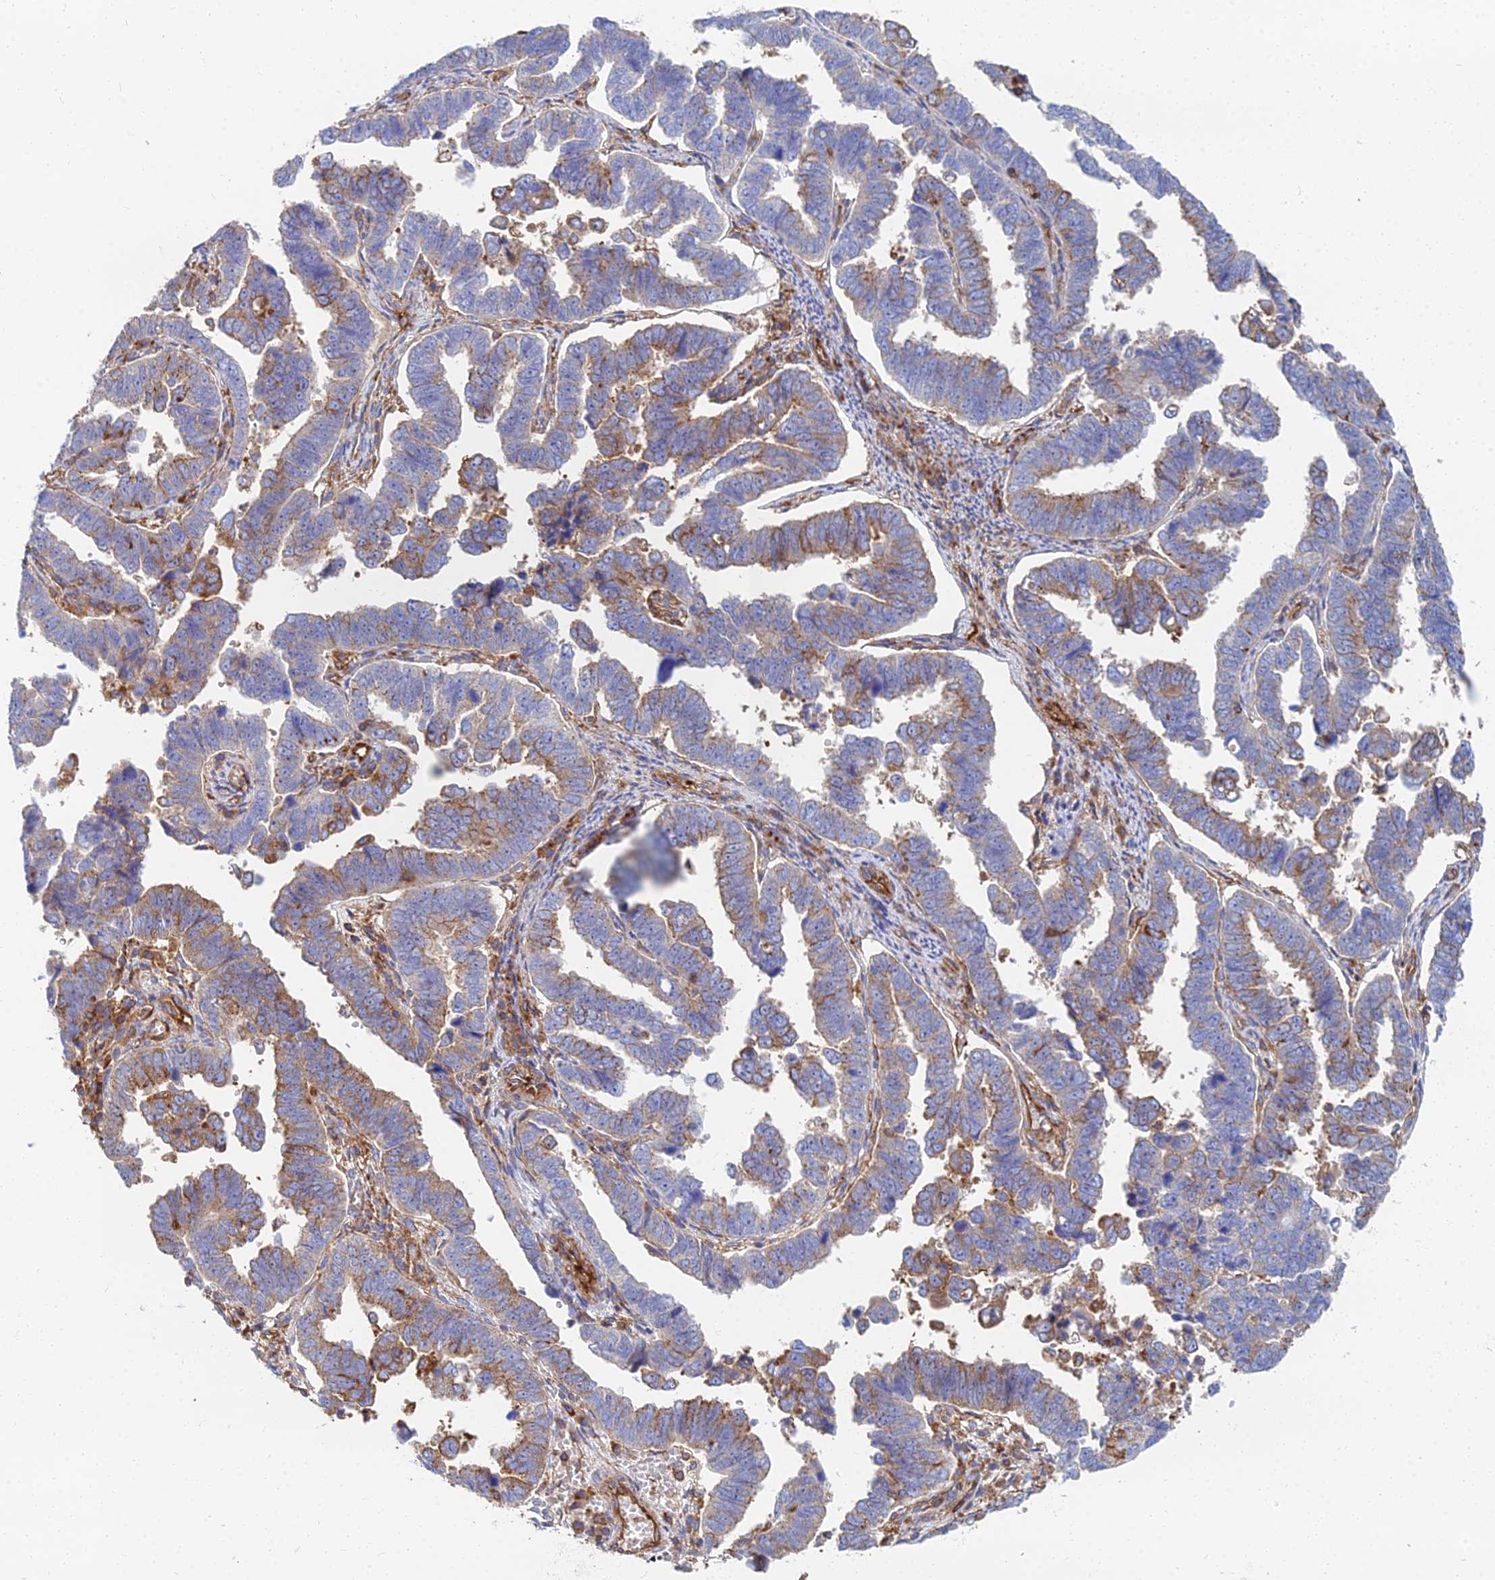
{"staining": {"intensity": "moderate", "quantity": "25%-75%", "location": "cytoplasmic/membranous"}, "tissue": "endometrial cancer", "cell_type": "Tumor cells", "image_type": "cancer", "snomed": [{"axis": "morphology", "description": "Adenocarcinoma, NOS"}, {"axis": "topography", "description": "Endometrium"}], "caption": "The micrograph reveals immunohistochemical staining of endometrial cancer (adenocarcinoma). There is moderate cytoplasmic/membranous expression is identified in approximately 25%-75% of tumor cells.", "gene": "GPR42", "patient": {"sex": "female", "age": 75}}